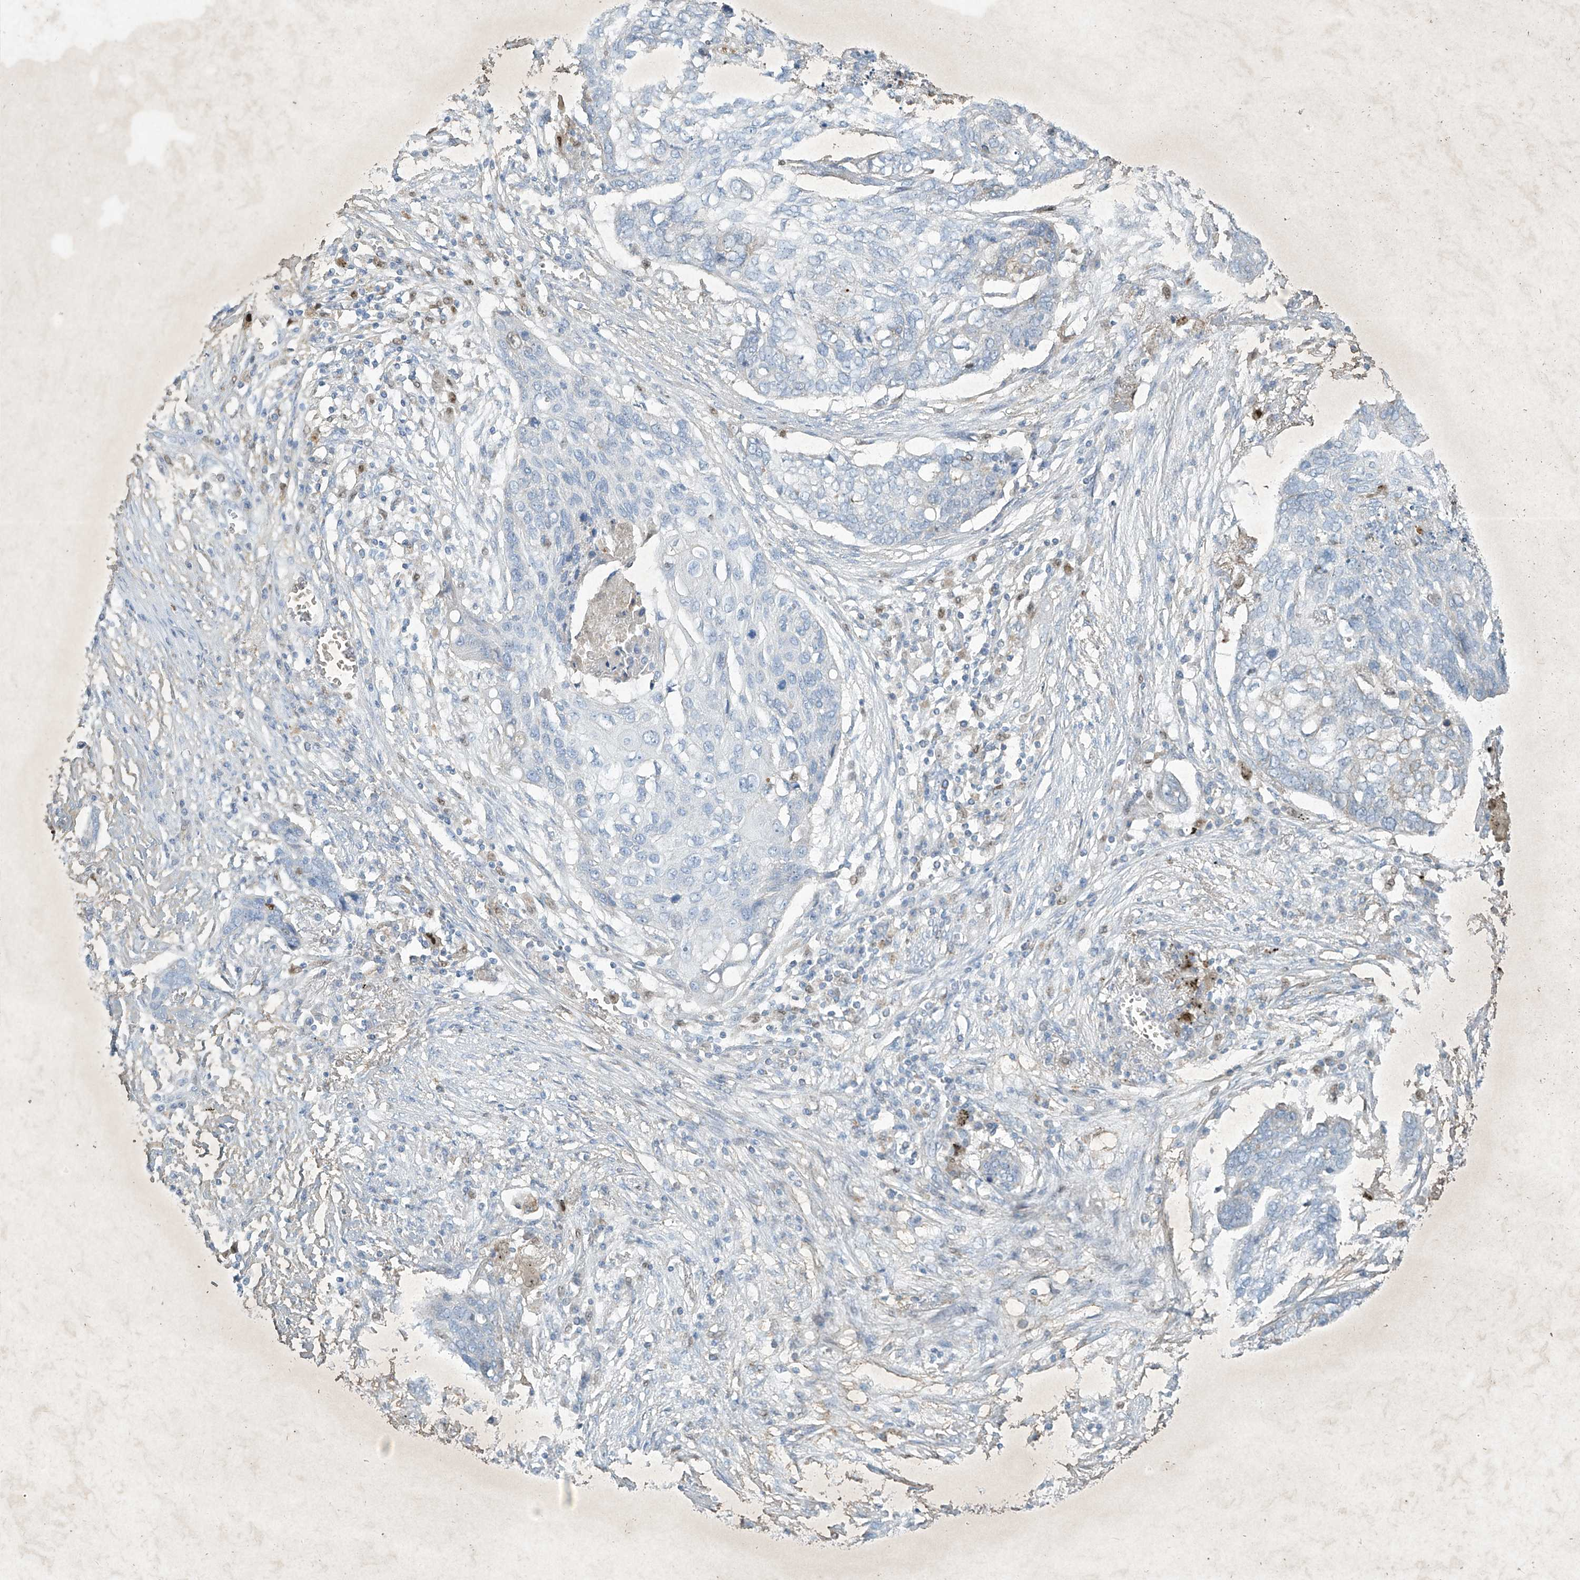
{"staining": {"intensity": "negative", "quantity": "none", "location": "none"}, "tissue": "lung cancer", "cell_type": "Tumor cells", "image_type": "cancer", "snomed": [{"axis": "morphology", "description": "Squamous cell carcinoma, NOS"}, {"axis": "topography", "description": "Lung"}], "caption": "The immunohistochemistry (IHC) histopathology image has no significant positivity in tumor cells of squamous cell carcinoma (lung) tissue.", "gene": "TUBE1", "patient": {"sex": "female", "age": 63}}